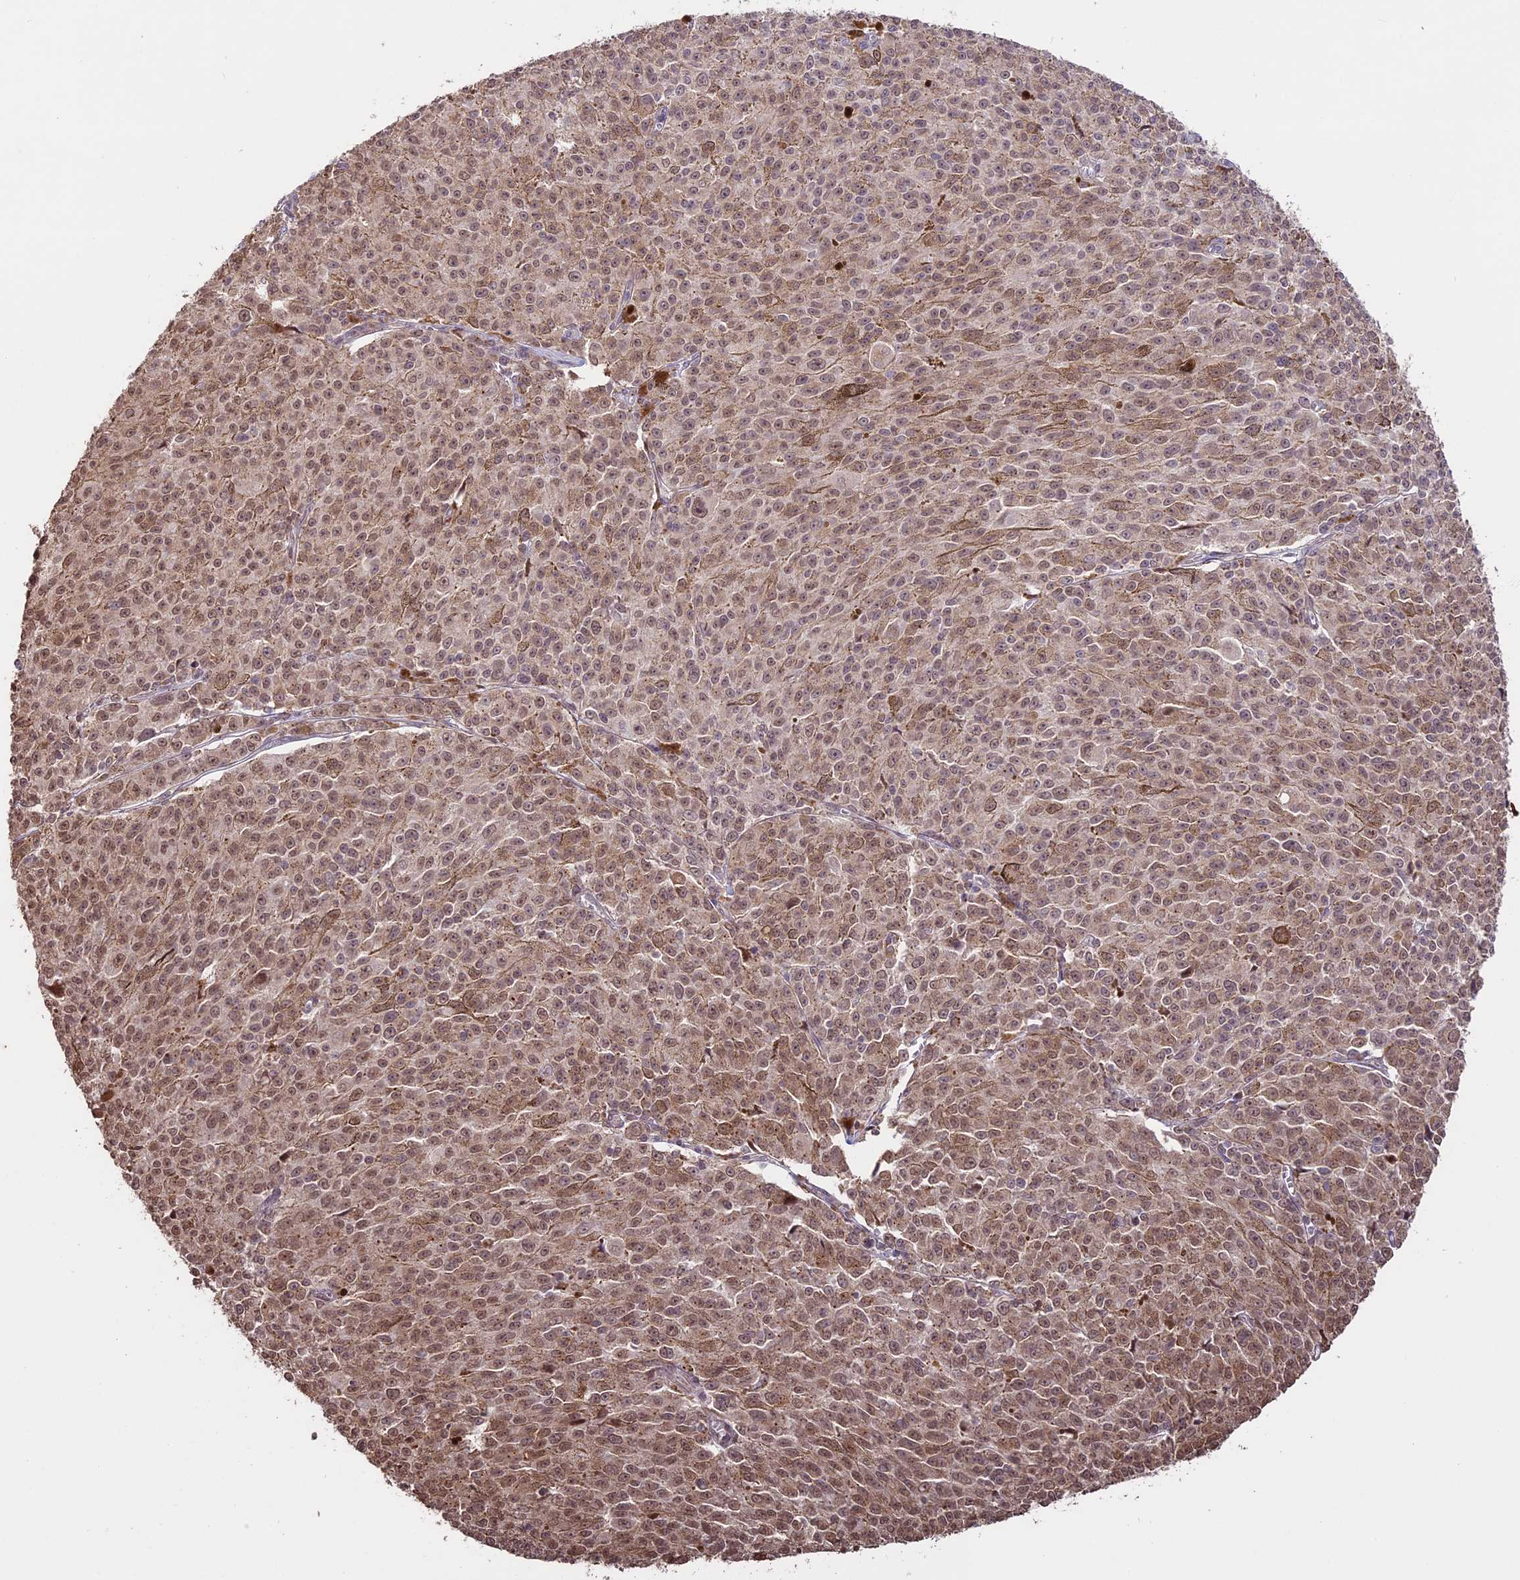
{"staining": {"intensity": "weak", "quantity": "25%-75%", "location": "cytoplasmic/membranous"}, "tissue": "melanoma", "cell_type": "Tumor cells", "image_type": "cancer", "snomed": [{"axis": "morphology", "description": "Malignant melanoma, NOS"}, {"axis": "topography", "description": "Skin"}], "caption": "Melanoma stained with immunohistochemistry (IHC) reveals weak cytoplasmic/membranous staining in approximately 25%-75% of tumor cells.", "gene": "BCAS4", "patient": {"sex": "female", "age": 52}}